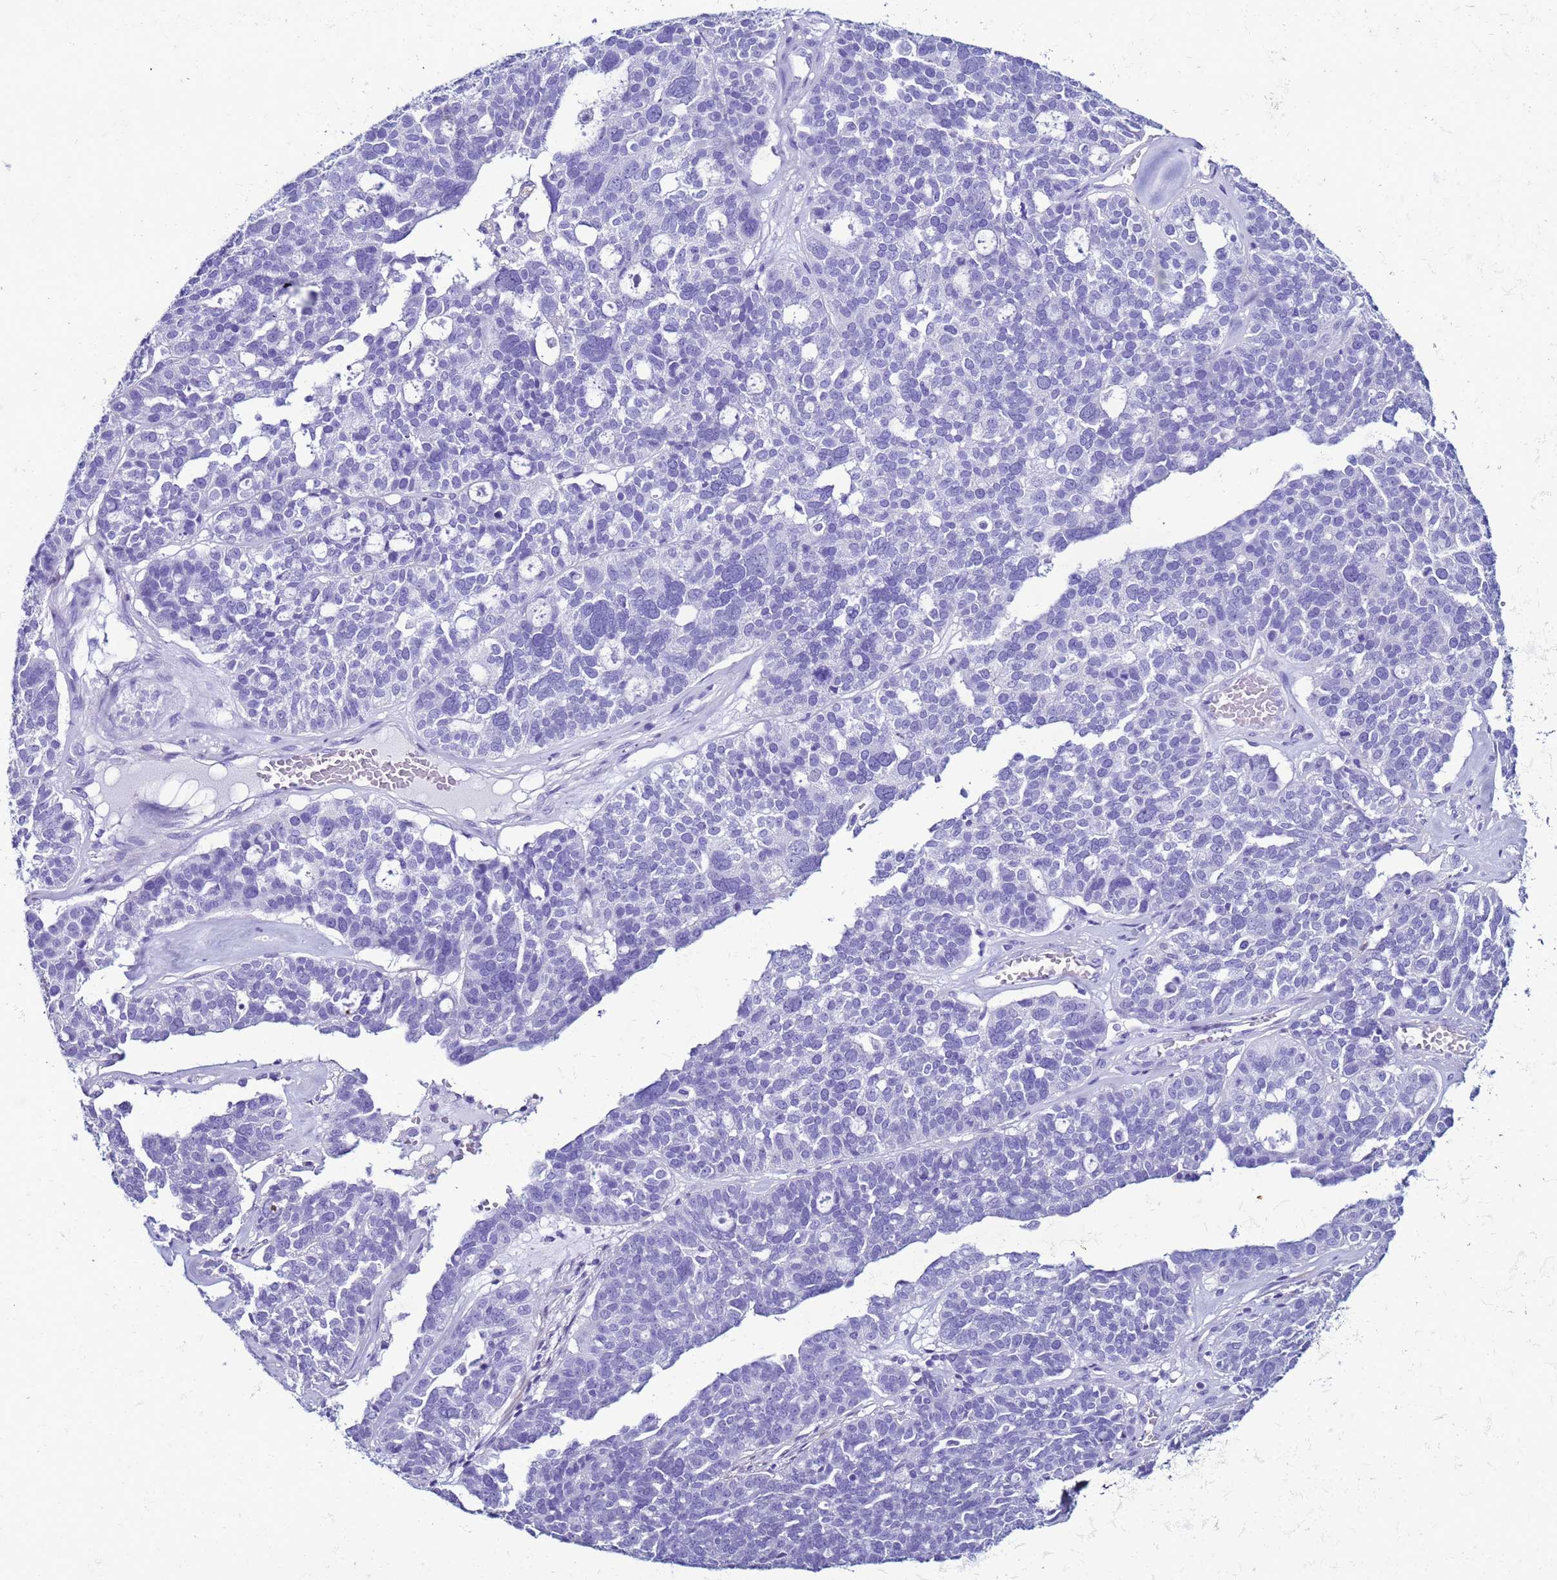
{"staining": {"intensity": "negative", "quantity": "none", "location": "none"}, "tissue": "ovarian cancer", "cell_type": "Tumor cells", "image_type": "cancer", "snomed": [{"axis": "morphology", "description": "Cystadenocarcinoma, serous, NOS"}, {"axis": "topography", "description": "Ovary"}], "caption": "The immunohistochemistry image has no significant staining in tumor cells of ovarian cancer tissue. (DAB IHC visualized using brightfield microscopy, high magnification).", "gene": "LCMT1", "patient": {"sex": "female", "age": 59}}